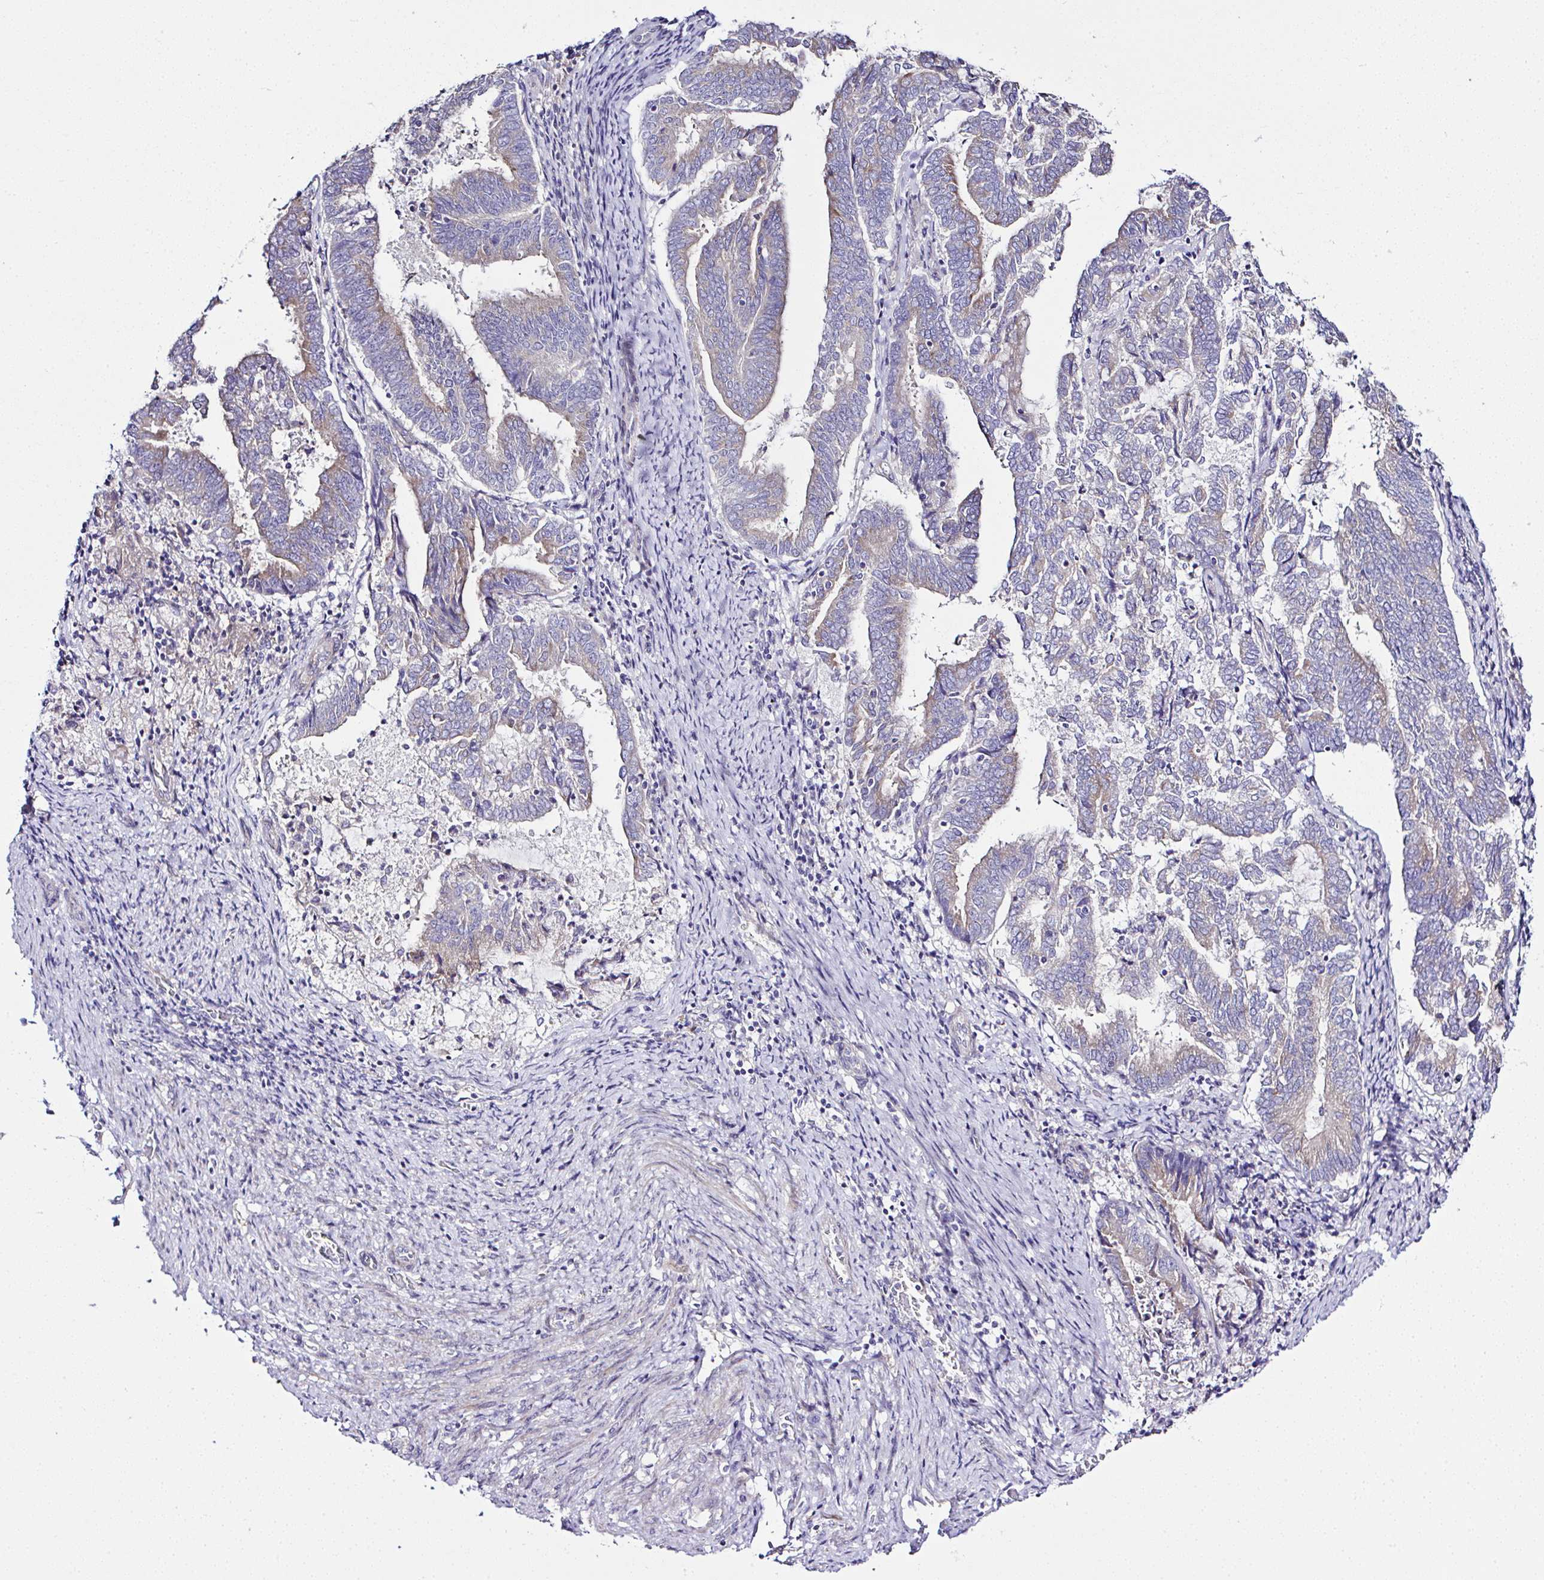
{"staining": {"intensity": "weak", "quantity": "25%-75%", "location": "cytoplasmic/membranous"}, "tissue": "endometrial cancer", "cell_type": "Tumor cells", "image_type": "cancer", "snomed": [{"axis": "morphology", "description": "Adenocarcinoma, NOS"}, {"axis": "topography", "description": "Endometrium"}], "caption": "A micrograph showing weak cytoplasmic/membranous staining in approximately 25%-75% of tumor cells in adenocarcinoma (endometrial), as visualized by brown immunohistochemical staining.", "gene": "OR4P4", "patient": {"sex": "female", "age": 80}}